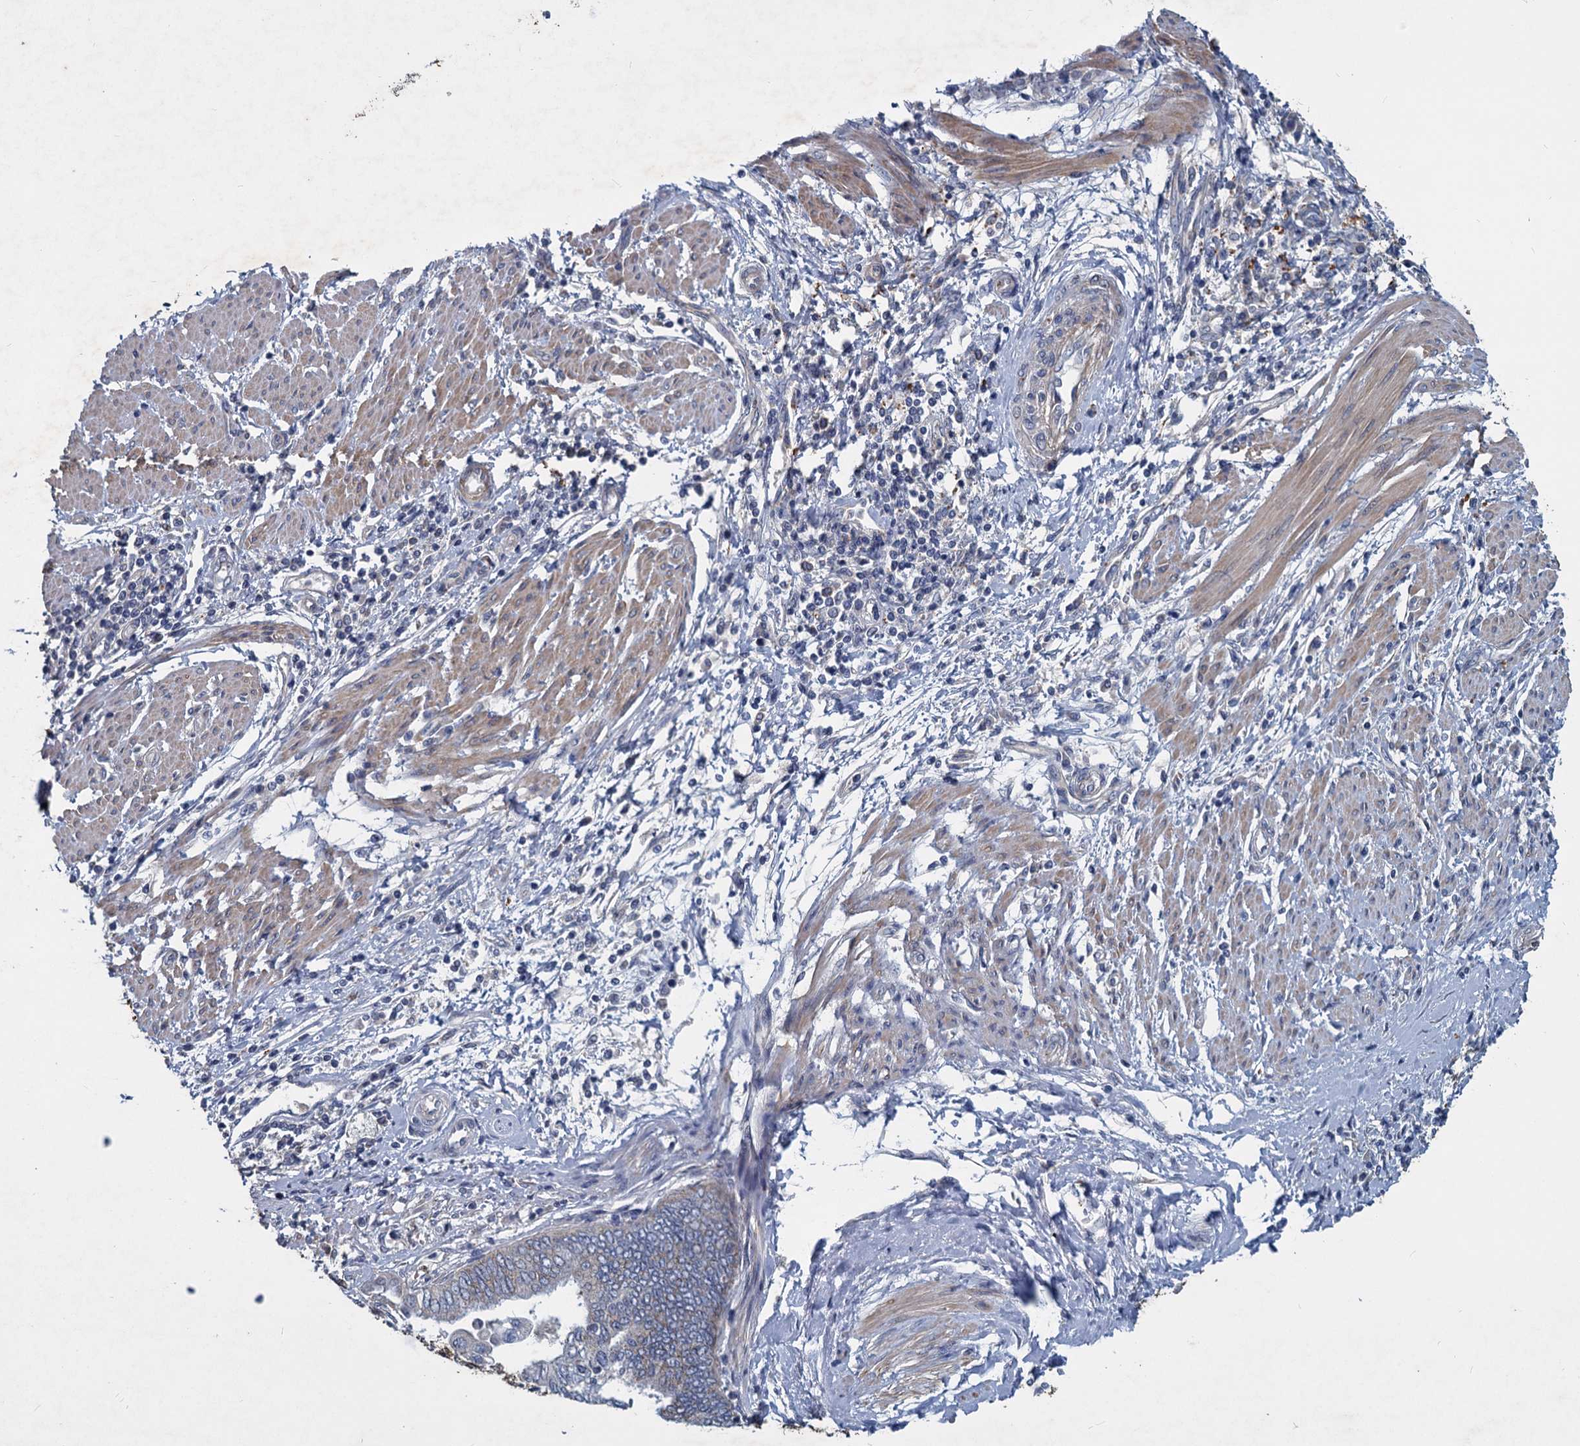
{"staining": {"intensity": "negative", "quantity": "none", "location": "none"}, "tissue": "endometrial cancer", "cell_type": "Tumor cells", "image_type": "cancer", "snomed": [{"axis": "morphology", "description": "Adenocarcinoma, NOS"}, {"axis": "topography", "description": "Uterus"}, {"axis": "topography", "description": "Endometrium"}], "caption": "Immunohistochemistry image of human endometrial adenocarcinoma stained for a protein (brown), which reveals no expression in tumor cells. The staining is performed using DAB (3,3'-diaminobenzidine) brown chromogen with nuclei counter-stained in using hematoxylin.", "gene": "SLC2A7", "patient": {"sex": "female", "age": 70}}